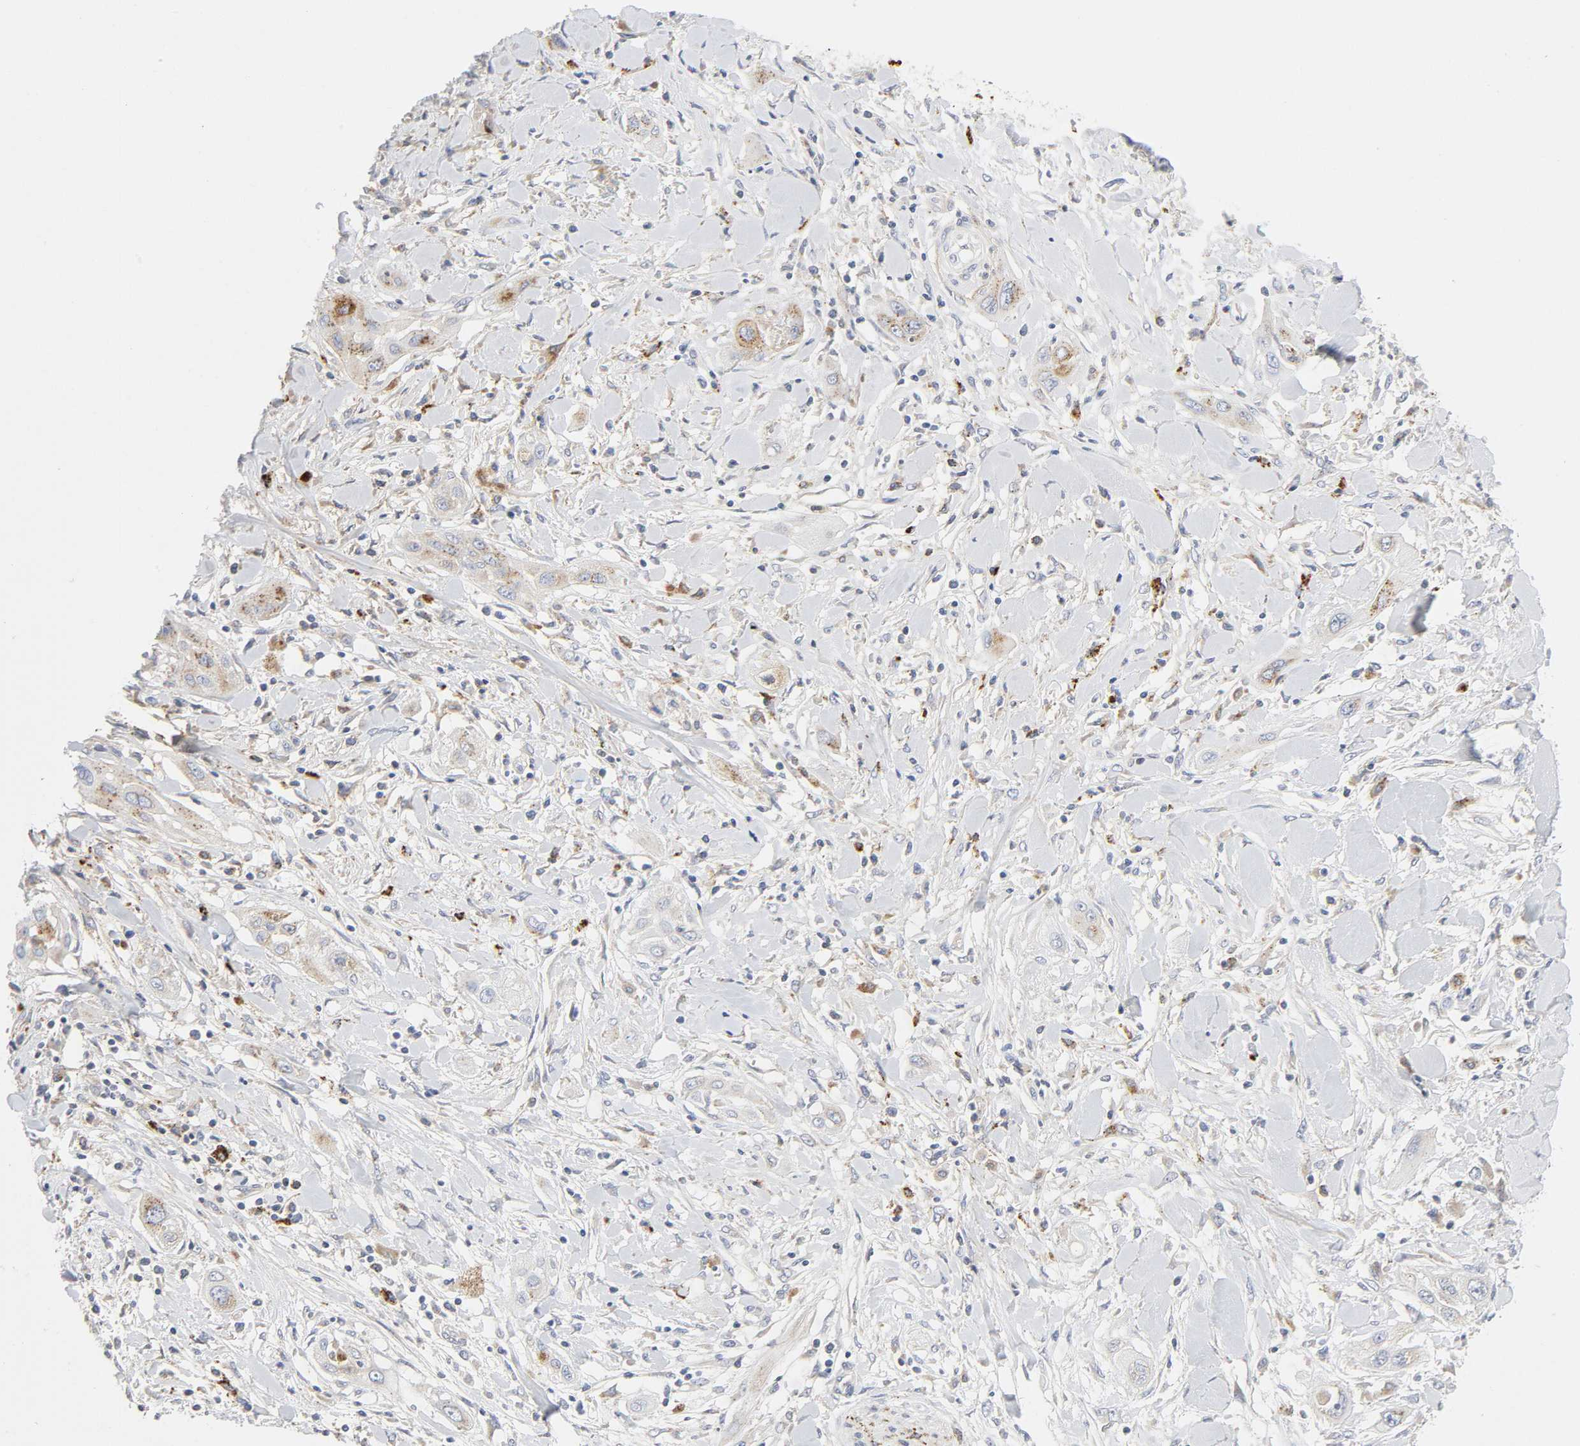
{"staining": {"intensity": "weak", "quantity": "25%-75%", "location": "cytoplasmic/membranous"}, "tissue": "lung cancer", "cell_type": "Tumor cells", "image_type": "cancer", "snomed": [{"axis": "morphology", "description": "Squamous cell carcinoma, NOS"}, {"axis": "topography", "description": "Lung"}], "caption": "This photomicrograph exhibits immunohistochemistry (IHC) staining of human squamous cell carcinoma (lung), with low weak cytoplasmic/membranous expression in approximately 25%-75% of tumor cells.", "gene": "MAGEB17", "patient": {"sex": "female", "age": 47}}